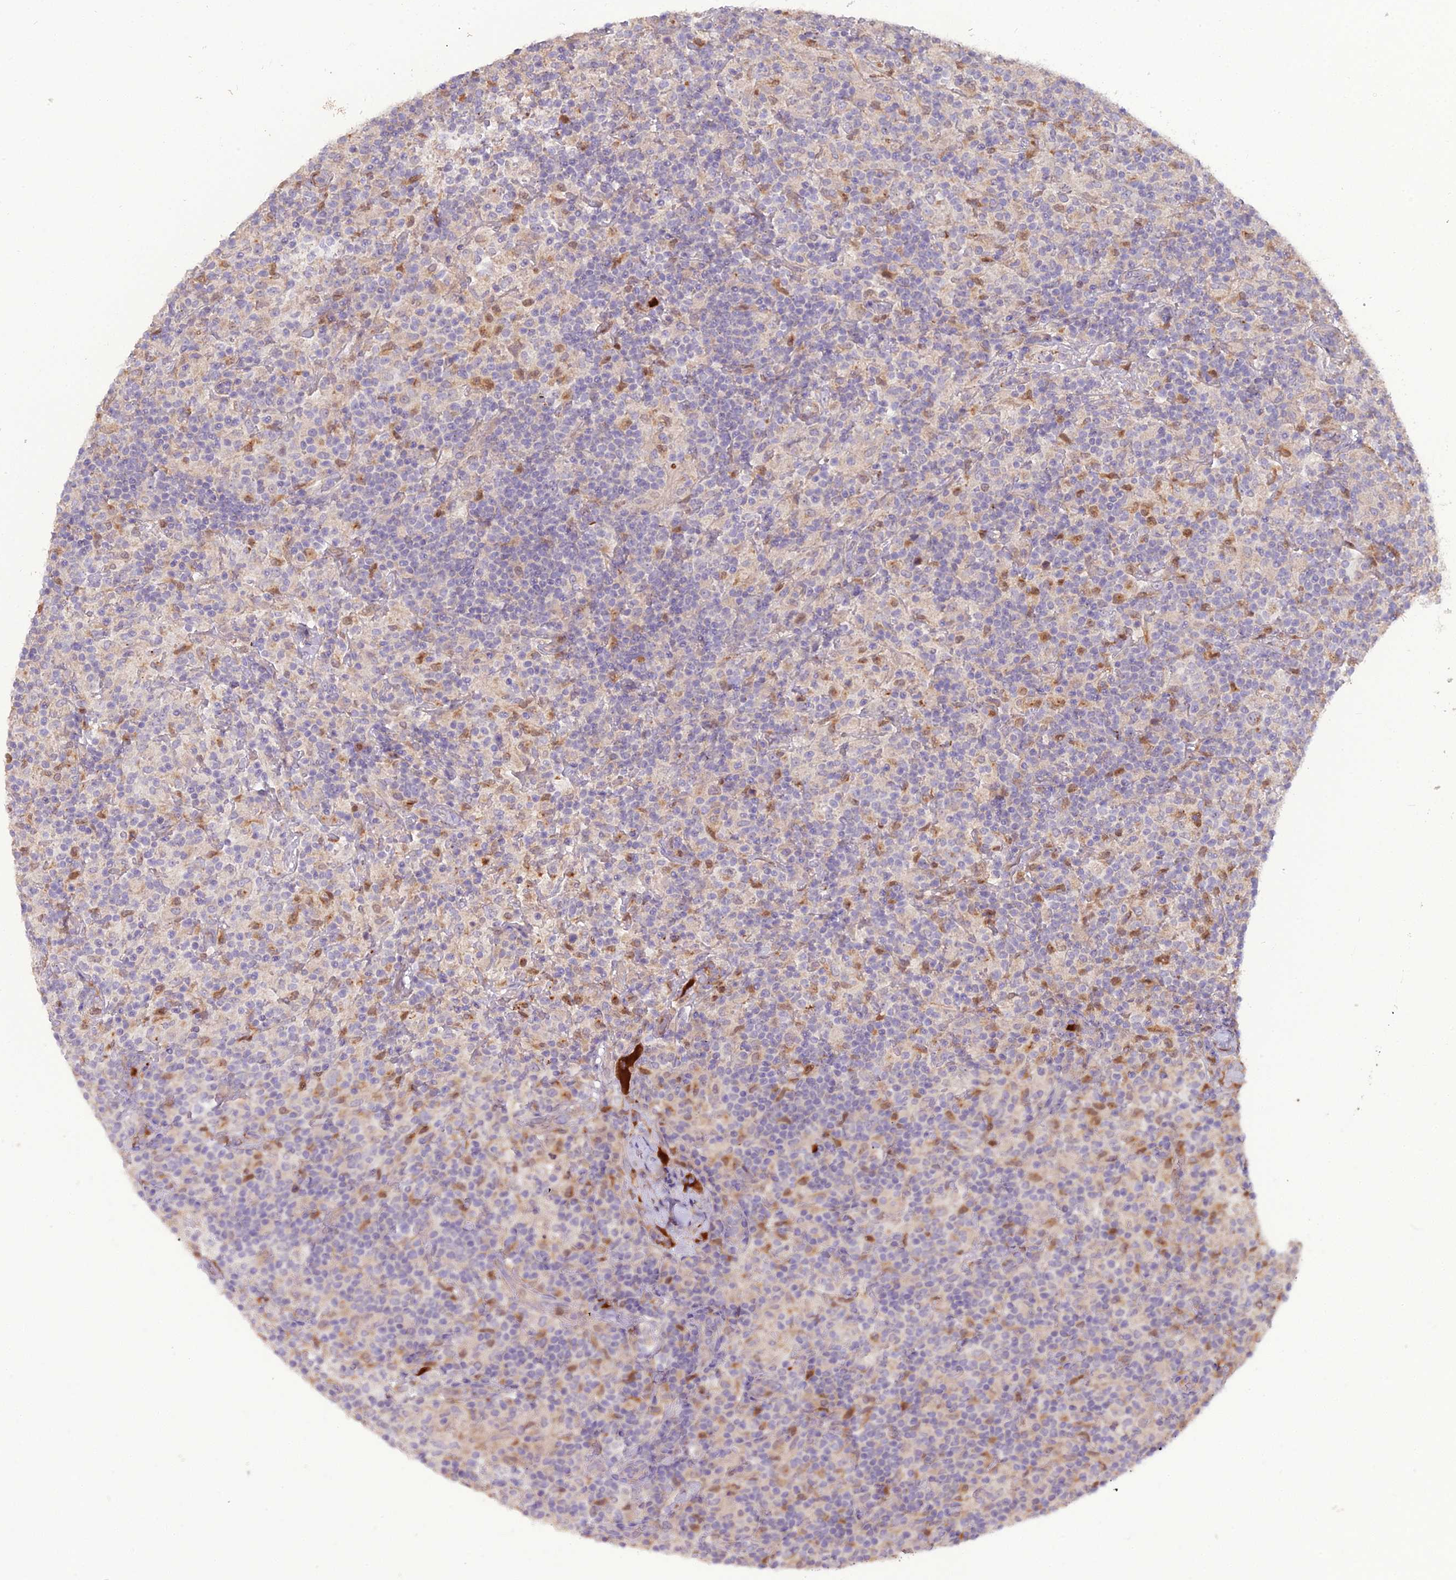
{"staining": {"intensity": "negative", "quantity": "none", "location": "none"}, "tissue": "lymphoma", "cell_type": "Tumor cells", "image_type": "cancer", "snomed": [{"axis": "morphology", "description": "Hodgkin's disease, NOS"}, {"axis": "topography", "description": "Lymph node"}], "caption": "Photomicrograph shows no significant protein expression in tumor cells of Hodgkin's disease.", "gene": "EID2", "patient": {"sex": "male", "age": 70}}